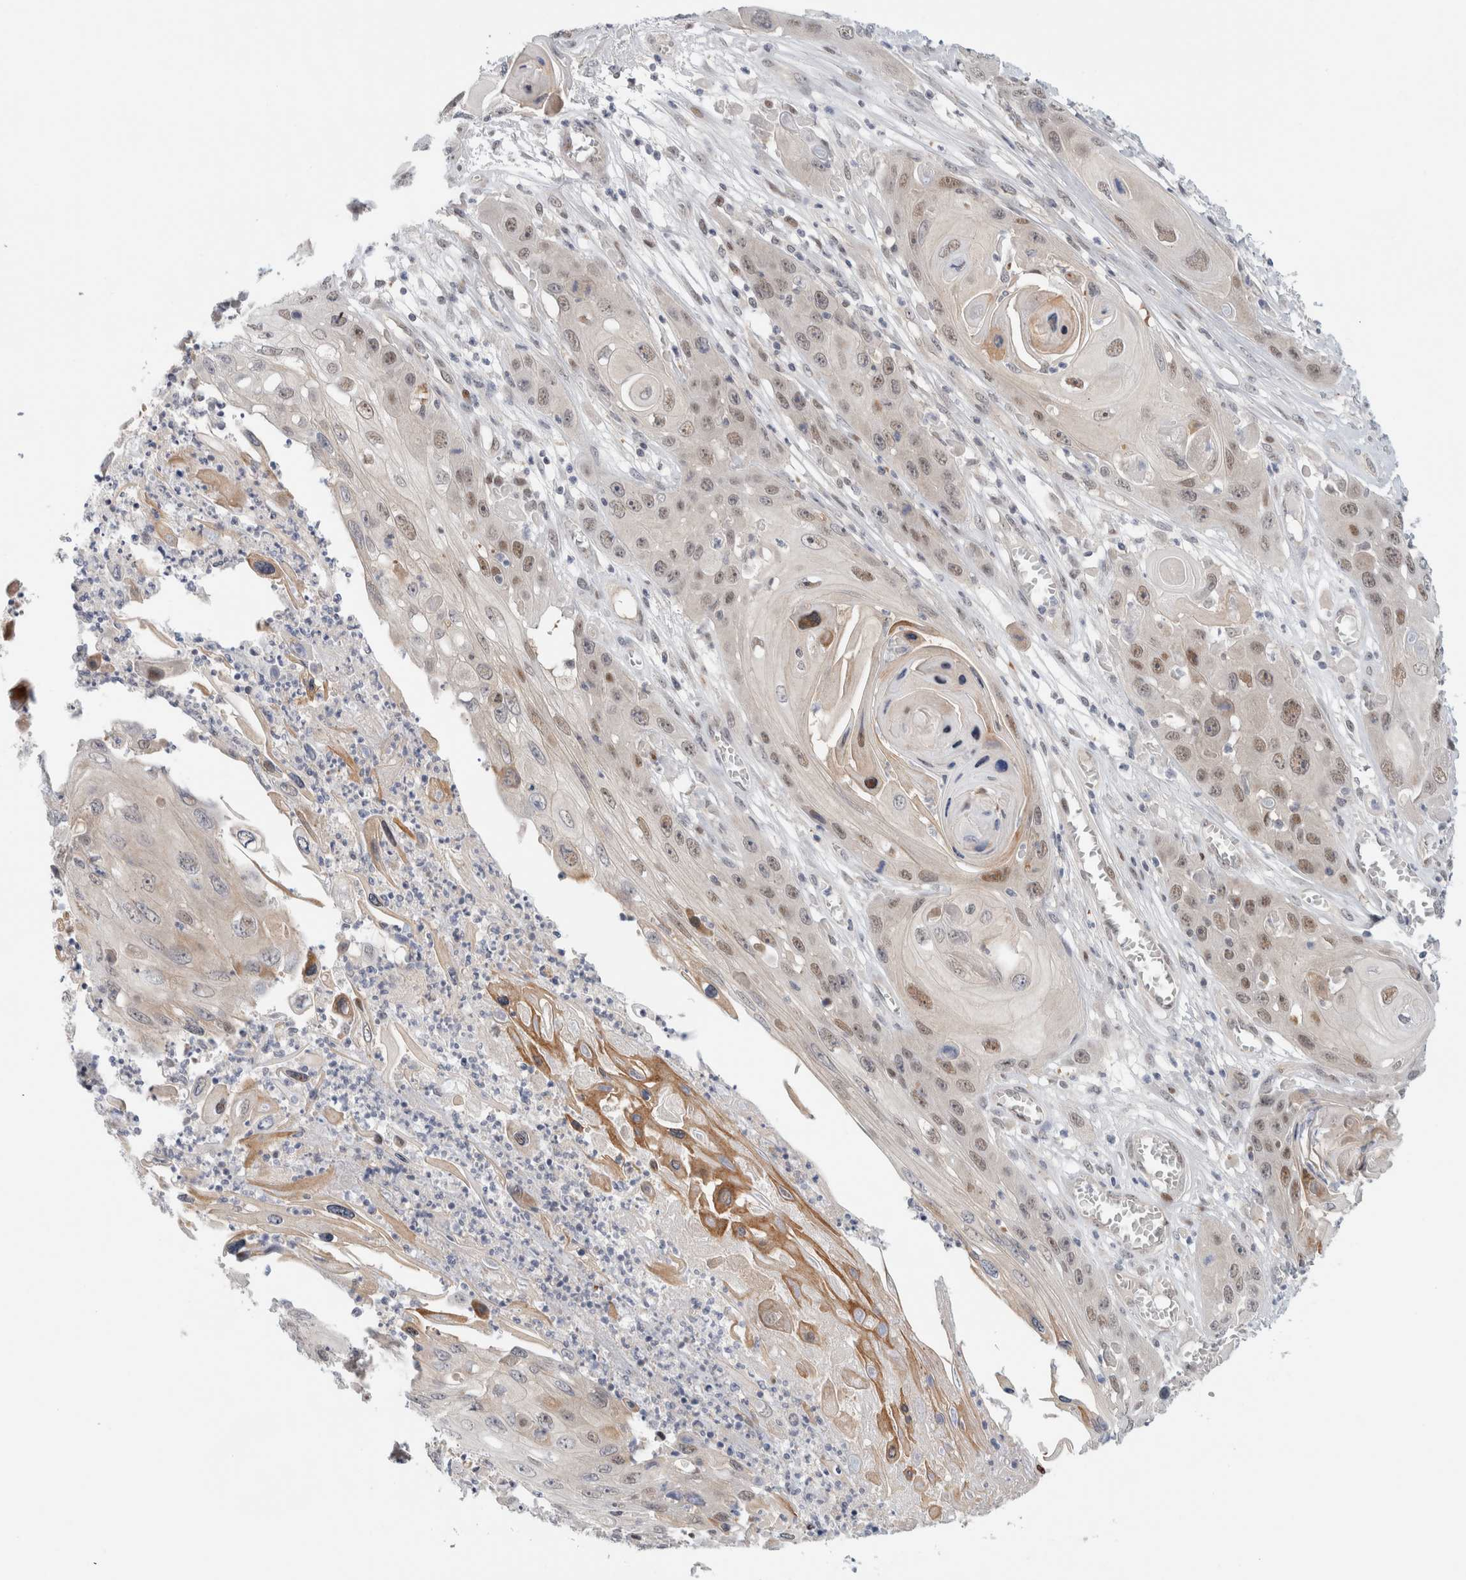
{"staining": {"intensity": "weak", "quantity": "25%-75%", "location": "cytoplasmic/membranous,nuclear"}, "tissue": "skin cancer", "cell_type": "Tumor cells", "image_type": "cancer", "snomed": [{"axis": "morphology", "description": "Squamous cell carcinoma, NOS"}, {"axis": "topography", "description": "Skin"}], "caption": "Skin cancer (squamous cell carcinoma) stained with a brown dye reveals weak cytoplasmic/membranous and nuclear positive expression in approximately 25%-75% of tumor cells.", "gene": "NCR3LG1", "patient": {"sex": "male", "age": 55}}